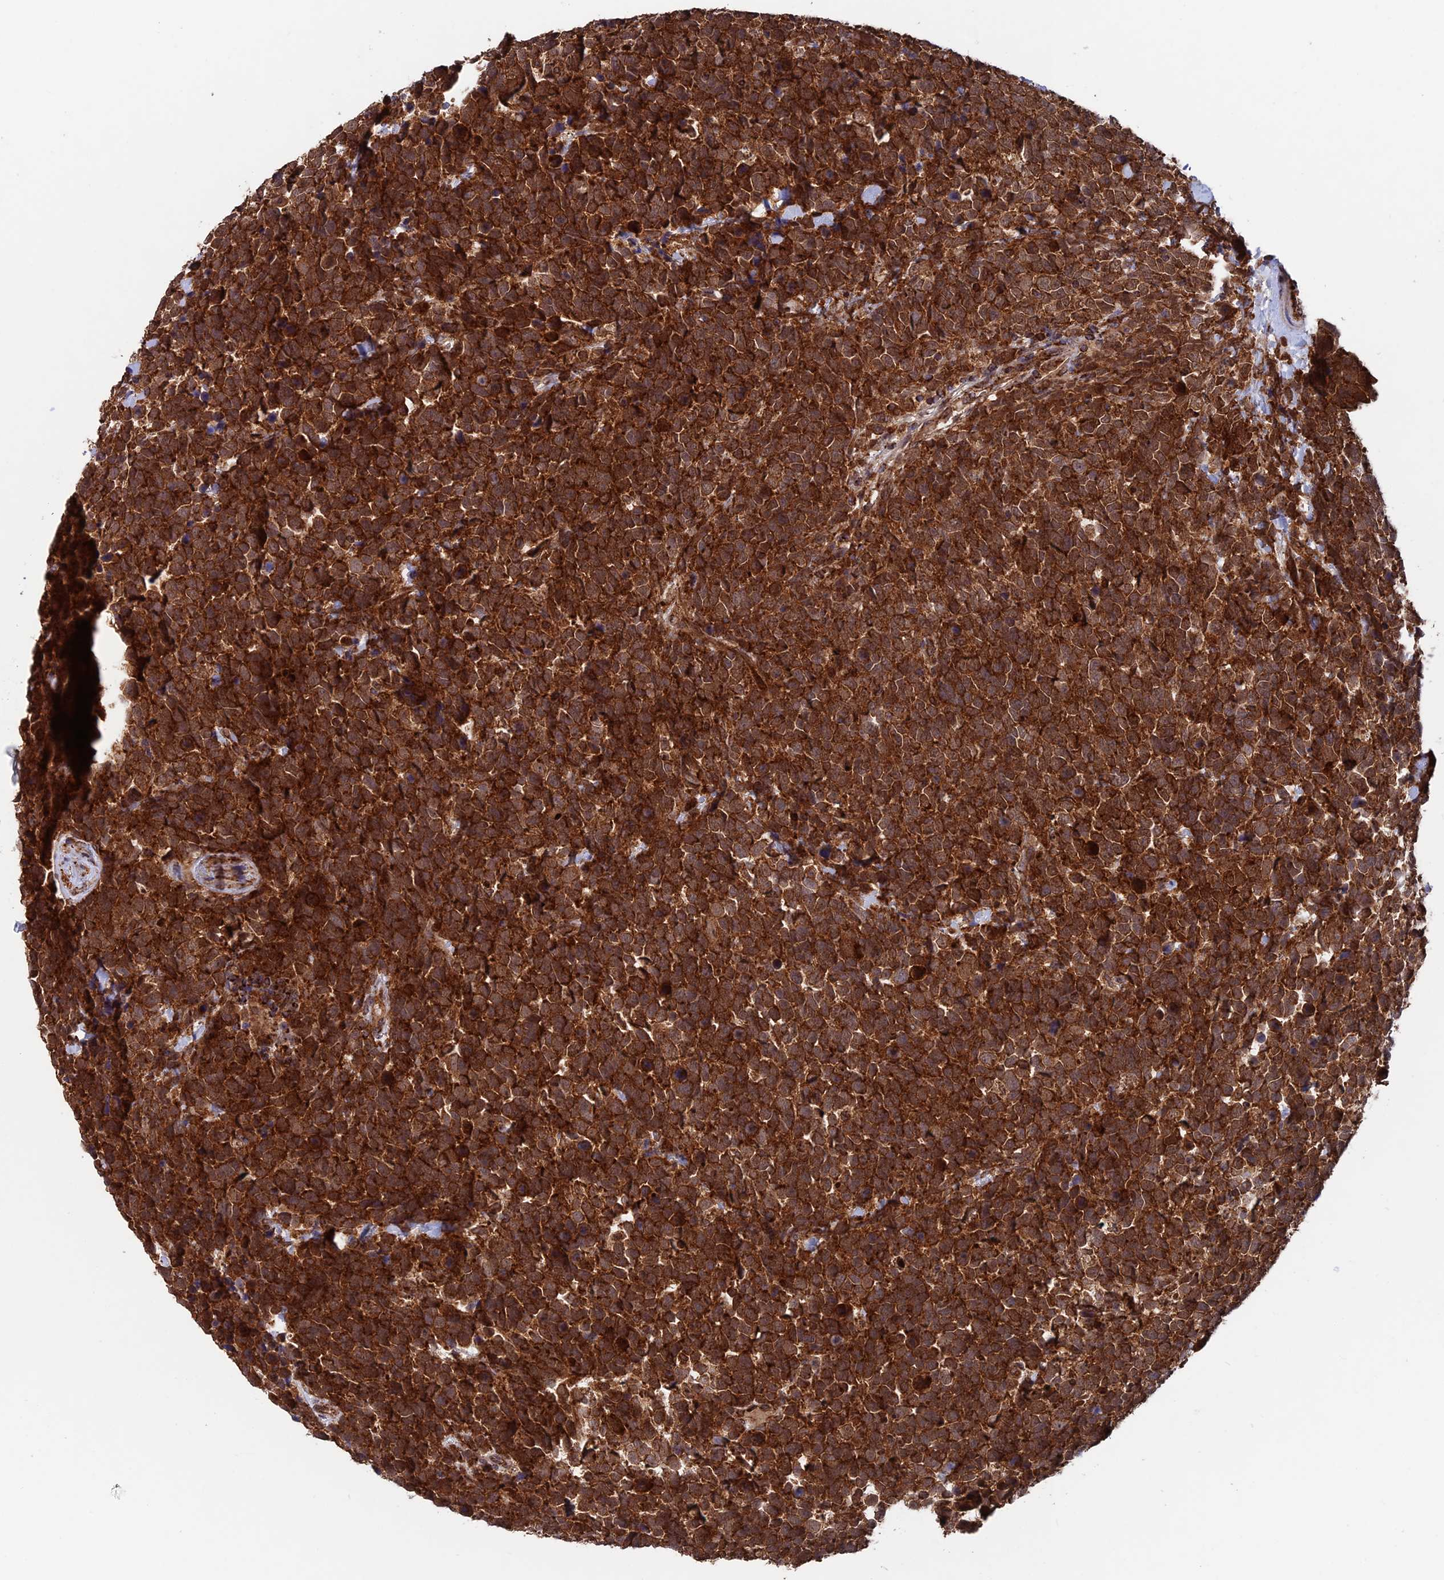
{"staining": {"intensity": "strong", "quantity": ">75%", "location": "cytoplasmic/membranous"}, "tissue": "urothelial cancer", "cell_type": "Tumor cells", "image_type": "cancer", "snomed": [{"axis": "morphology", "description": "Urothelial carcinoma, High grade"}, {"axis": "topography", "description": "Urinary bladder"}], "caption": "Immunohistochemistry (IHC) (DAB) staining of human high-grade urothelial carcinoma reveals strong cytoplasmic/membranous protein positivity in about >75% of tumor cells.", "gene": "DTYMK", "patient": {"sex": "female", "age": 82}}